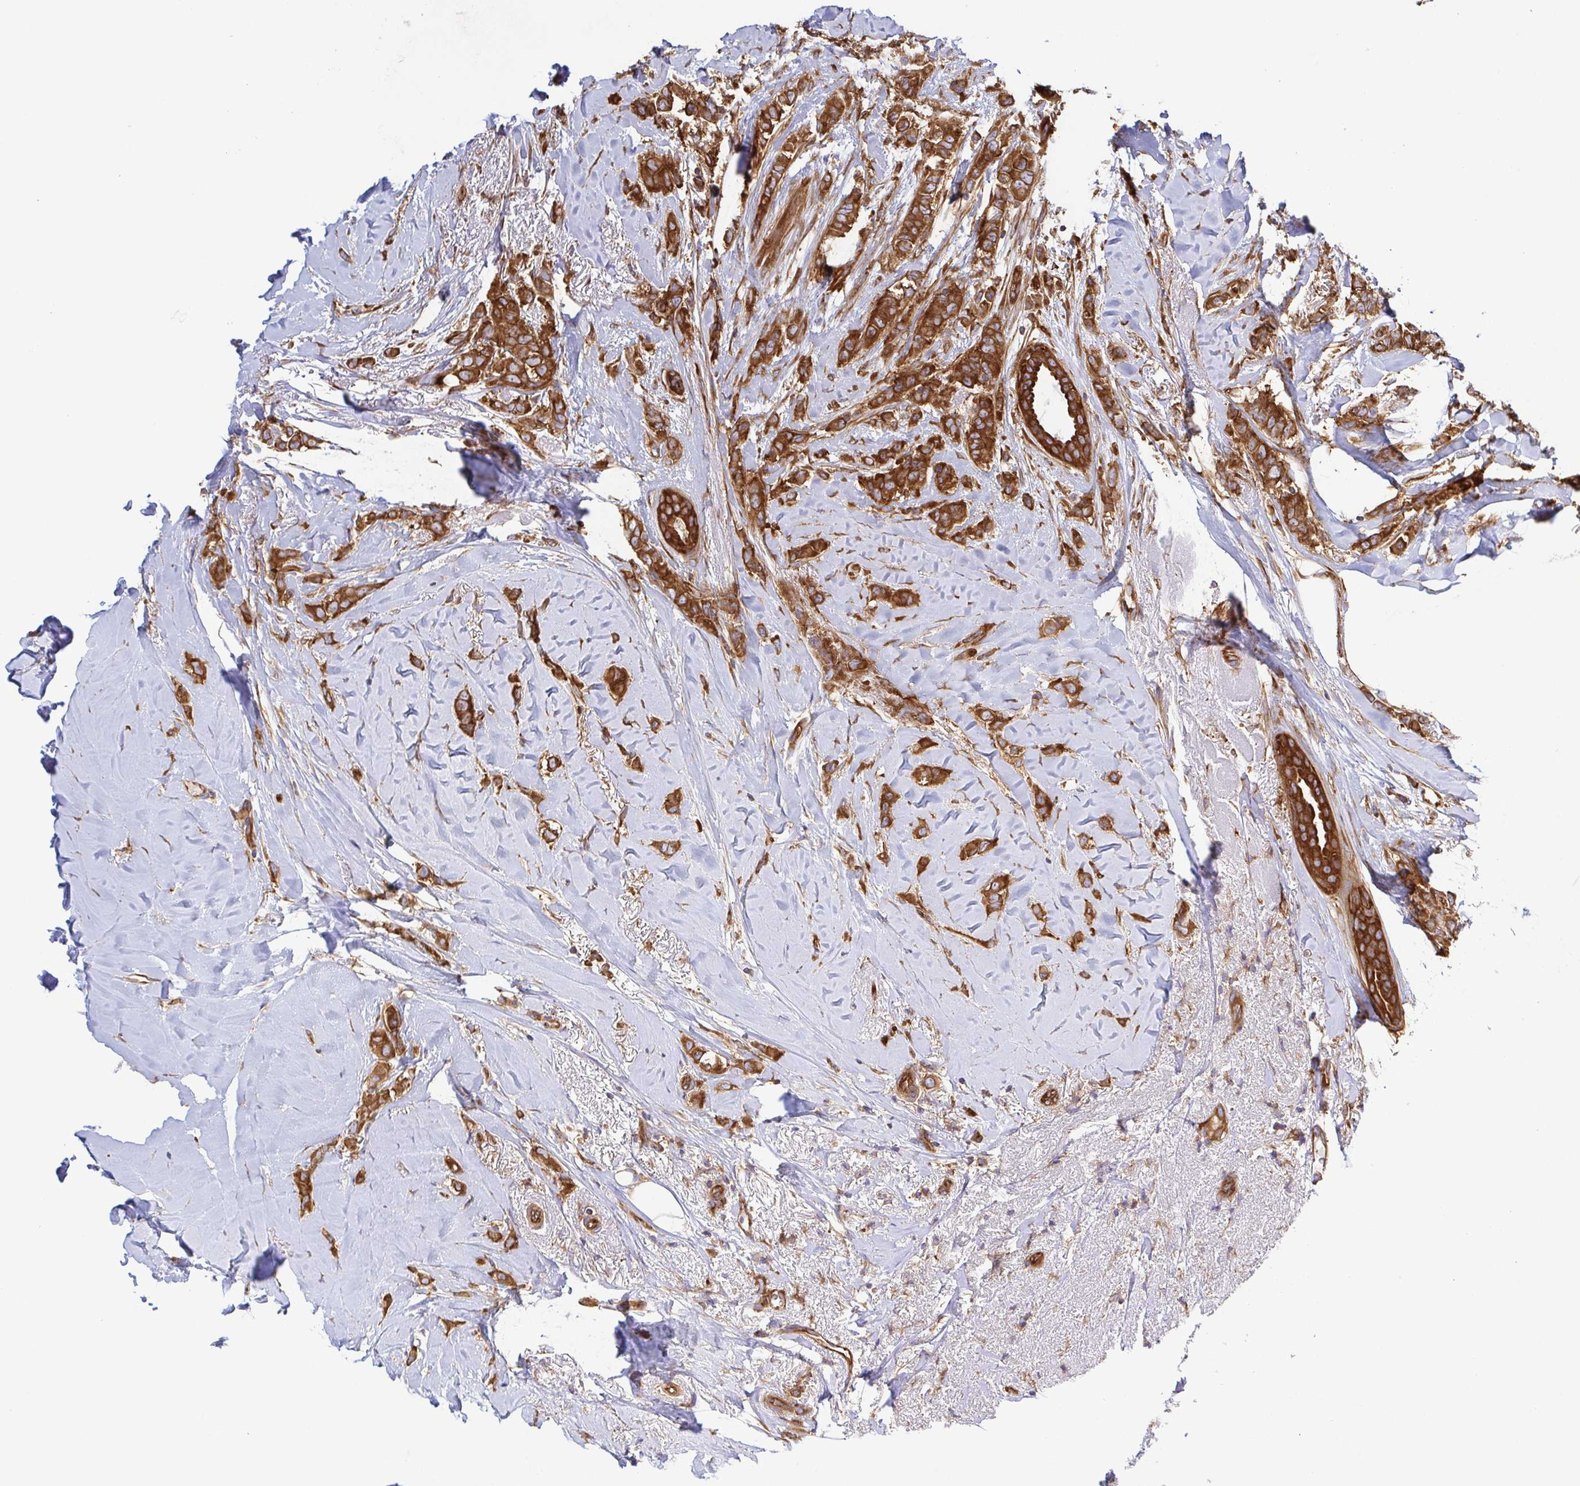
{"staining": {"intensity": "strong", "quantity": ">75%", "location": "cytoplasmic/membranous"}, "tissue": "breast cancer", "cell_type": "Tumor cells", "image_type": "cancer", "snomed": [{"axis": "morphology", "description": "Lobular carcinoma"}, {"axis": "topography", "description": "Breast"}], "caption": "Lobular carcinoma (breast) stained for a protein exhibits strong cytoplasmic/membranous positivity in tumor cells.", "gene": "KIF5B", "patient": {"sex": "female", "age": 66}}